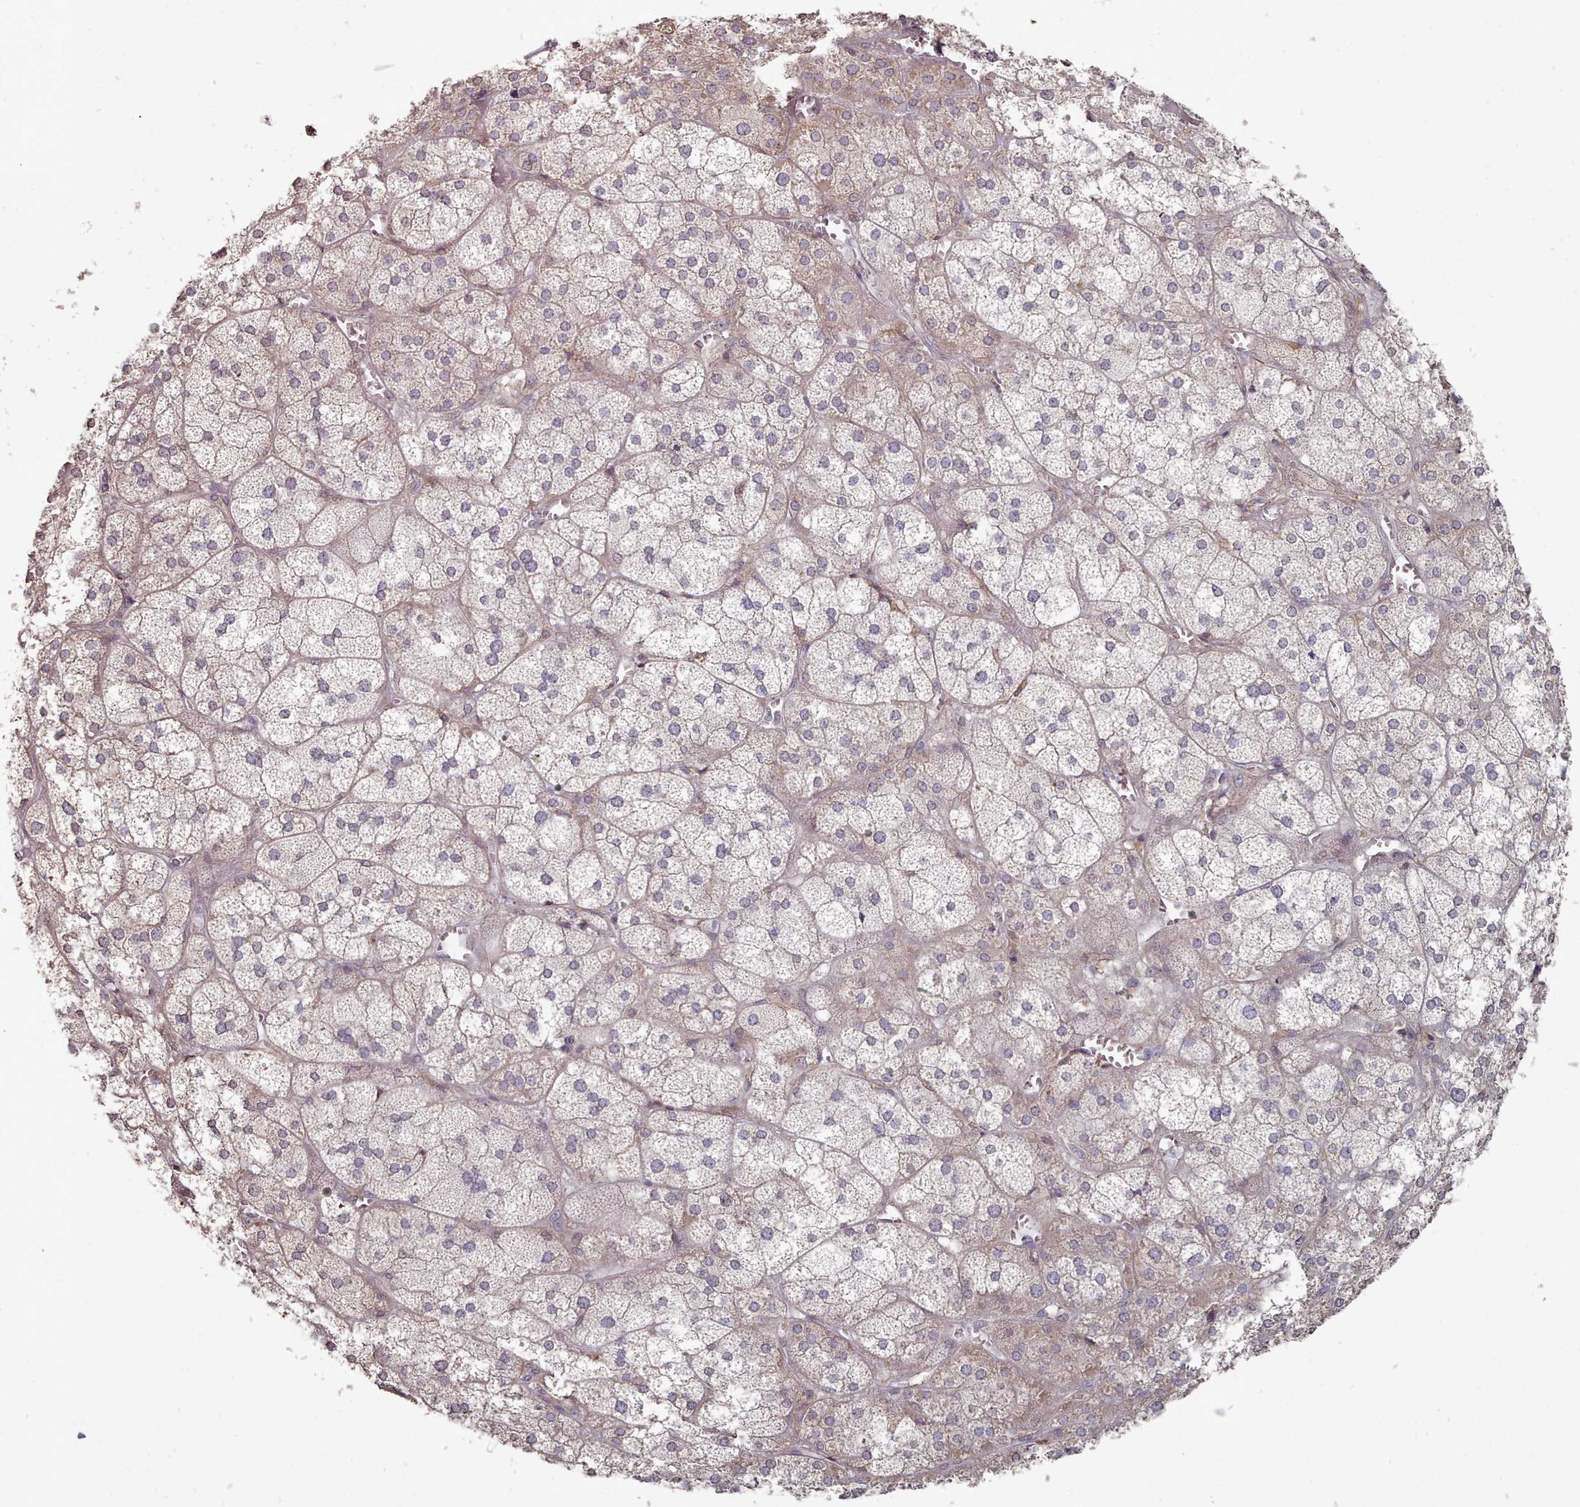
{"staining": {"intensity": "weak", "quantity": "25%-75%", "location": "cytoplasmic/membranous"}, "tissue": "adrenal gland", "cell_type": "Glandular cells", "image_type": "normal", "snomed": [{"axis": "morphology", "description": "Normal tissue, NOS"}, {"axis": "topography", "description": "Adrenal gland"}], "caption": "Protein expression by immunohistochemistry displays weak cytoplasmic/membranous expression in about 25%-75% of glandular cells in normal adrenal gland.", "gene": "ACKR3", "patient": {"sex": "female", "age": 61}}